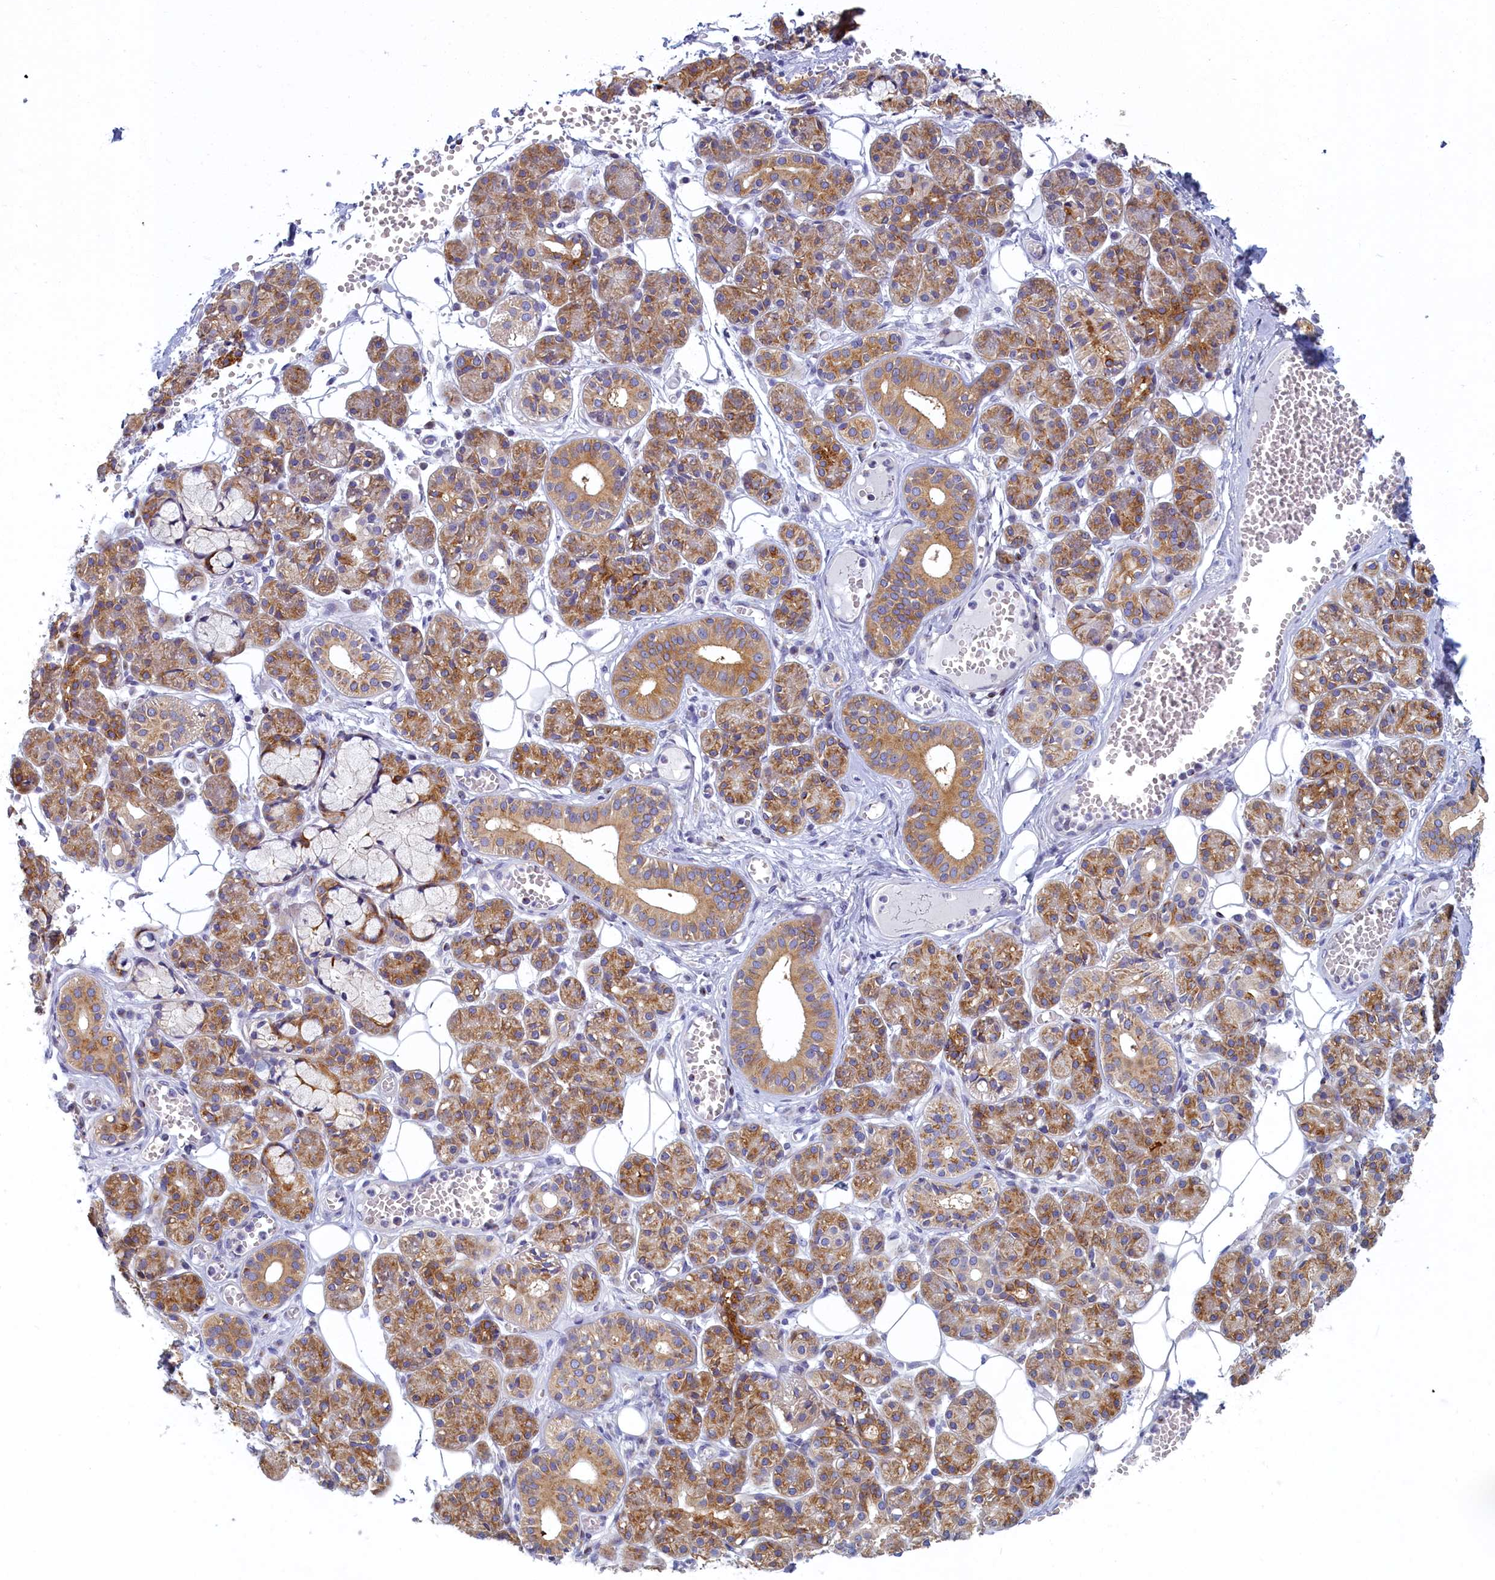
{"staining": {"intensity": "moderate", "quantity": "25%-75%", "location": "cytoplasmic/membranous"}, "tissue": "salivary gland", "cell_type": "Glandular cells", "image_type": "normal", "snomed": [{"axis": "morphology", "description": "Normal tissue, NOS"}, {"axis": "topography", "description": "Salivary gland"}], "caption": "IHC micrograph of normal human salivary gland stained for a protein (brown), which reveals medium levels of moderate cytoplasmic/membranous staining in about 25%-75% of glandular cells.", "gene": "NOL10", "patient": {"sex": "male", "age": 63}}